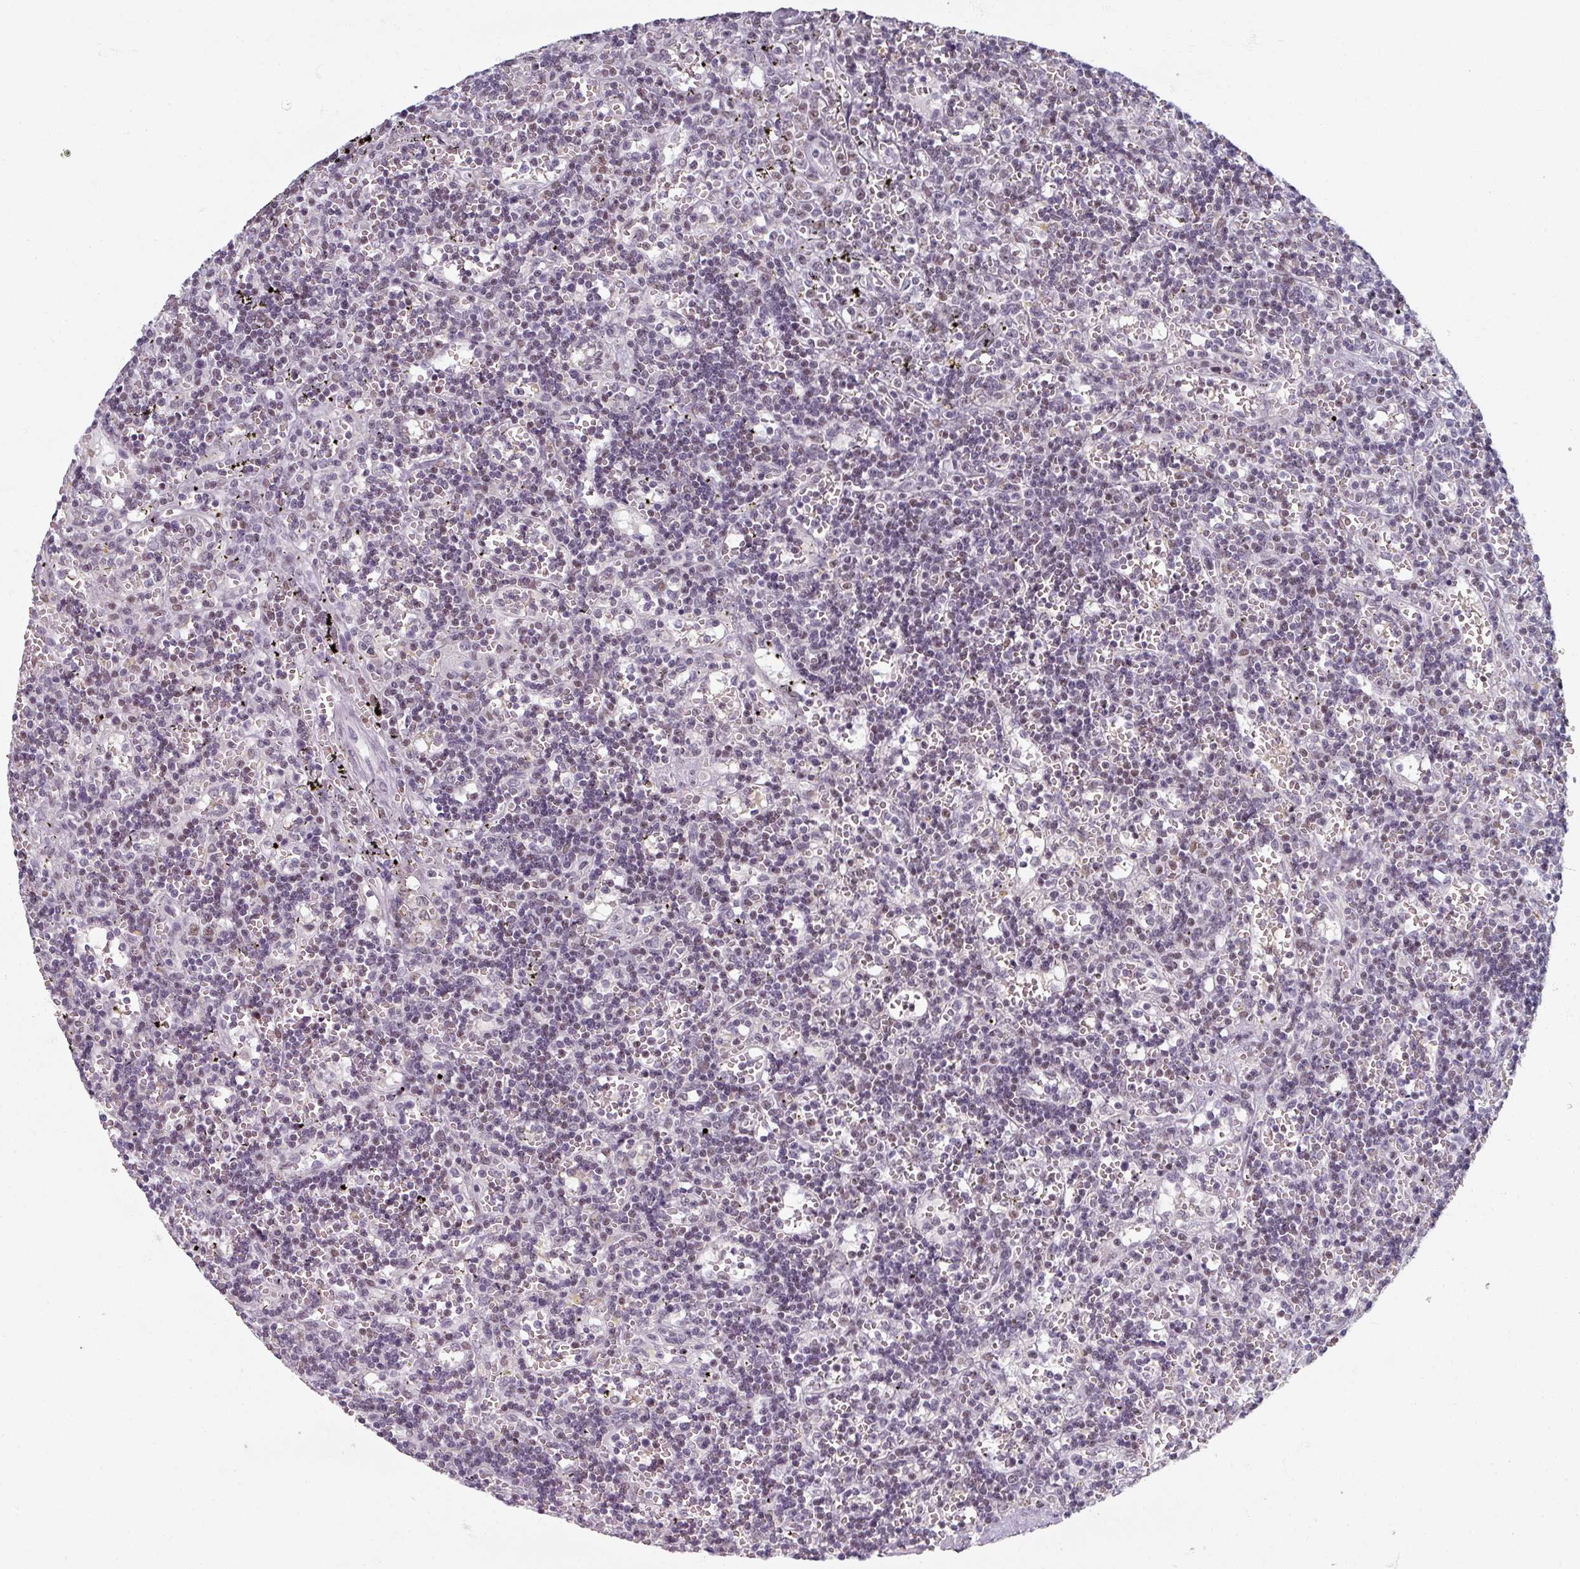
{"staining": {"intensity": "negative", "quantity": "none", "location": "none"}, "tissue": "lymphoma", "cell_type": "Tumor cells", "image_type": "cancer", "snomed": [{"axis": "morphology", "description": "Malignant lymphoma, non-Hodgkin's type, Low grade"}, {"axis": "topography", "description": "Spleen"}], "caption": "The immunohistochemistry photomicrograph has no significant expression in tumor cells of lymphoma tissue.", "gene": "RIPOR3", "patient": {"sex": "male", "age": 60}}